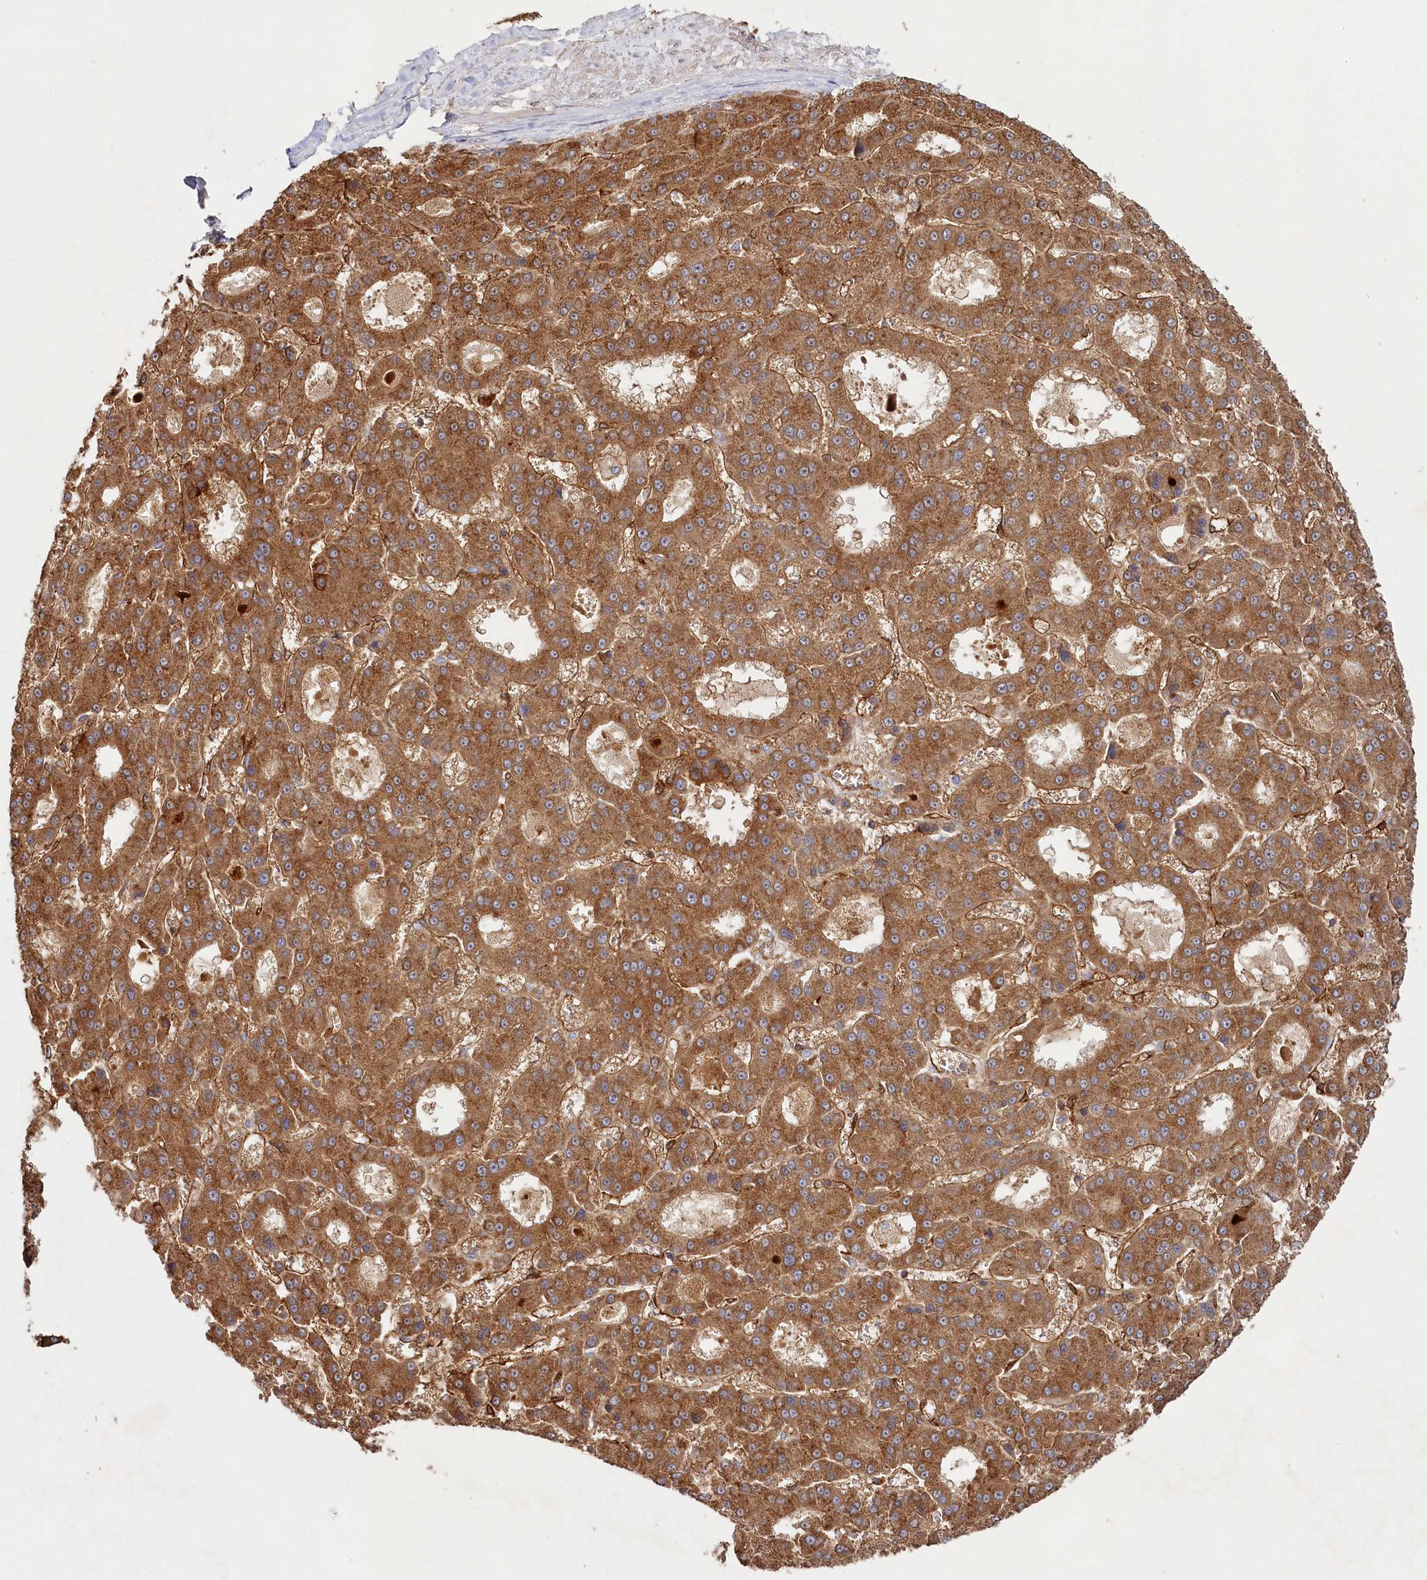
{"staining": {"intensity": "strong", "quantity": ">75%", "location": "cytoplasmic/membranous"}, "tissue": "liver cancer", "cell_type": "Tumor cells", "image_type": "cancer", "snomed": [{"axis": "morphology", "description": "Carcinoma, Hepatocellular, NOS"}, {"axis": "topography", "description": "Liver"}], "caption": "The histopathology image demonstrates a brown stain indicating the presence of a protein in the cytoplasmic/membranous of tumor cells in hepatocellular carcinoma (liver).", "gene": "RBP5", "patient": {"sex": "male", "age": 70}}